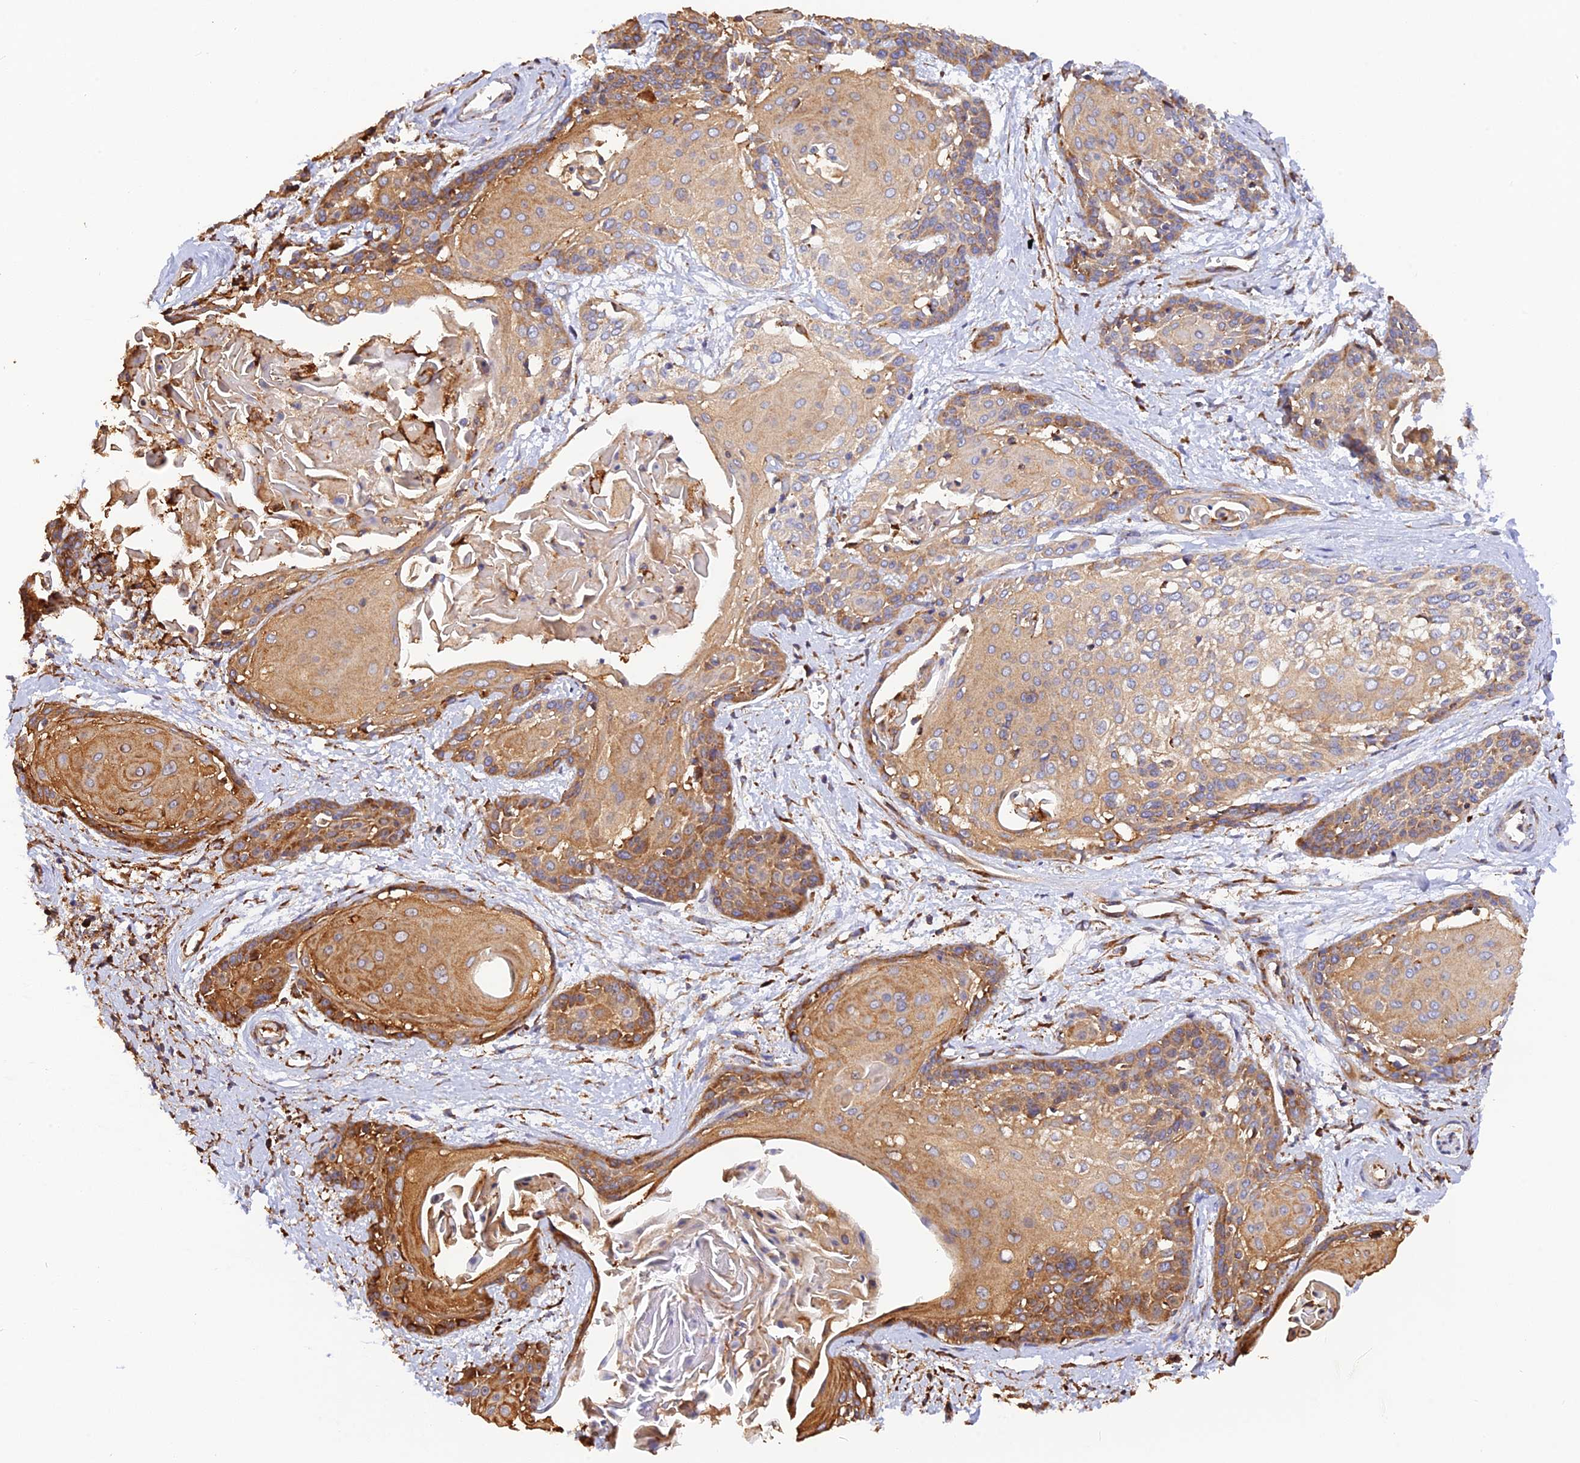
{"staining": {"intensity": "moderate", "quantity": ">75%", "location": "cytoplasmic/membranous"}, "tissue": "cervical cancer", "cell_type": "Tumor cells", "image_type": "cancer", "snomed": [{"axis": "morphology", "description": "Squamous cell carcinoma, NOS"}, {"axis": "topography", "description": "Cervix"}], "caption": "Tumor cells show medium levels of moderate cytoplasmic/membranous positivity in approximately >75% of cells in human cervical cancer.", "gene": "RPL5", "patient": {"sex": "female", "age": 57}}